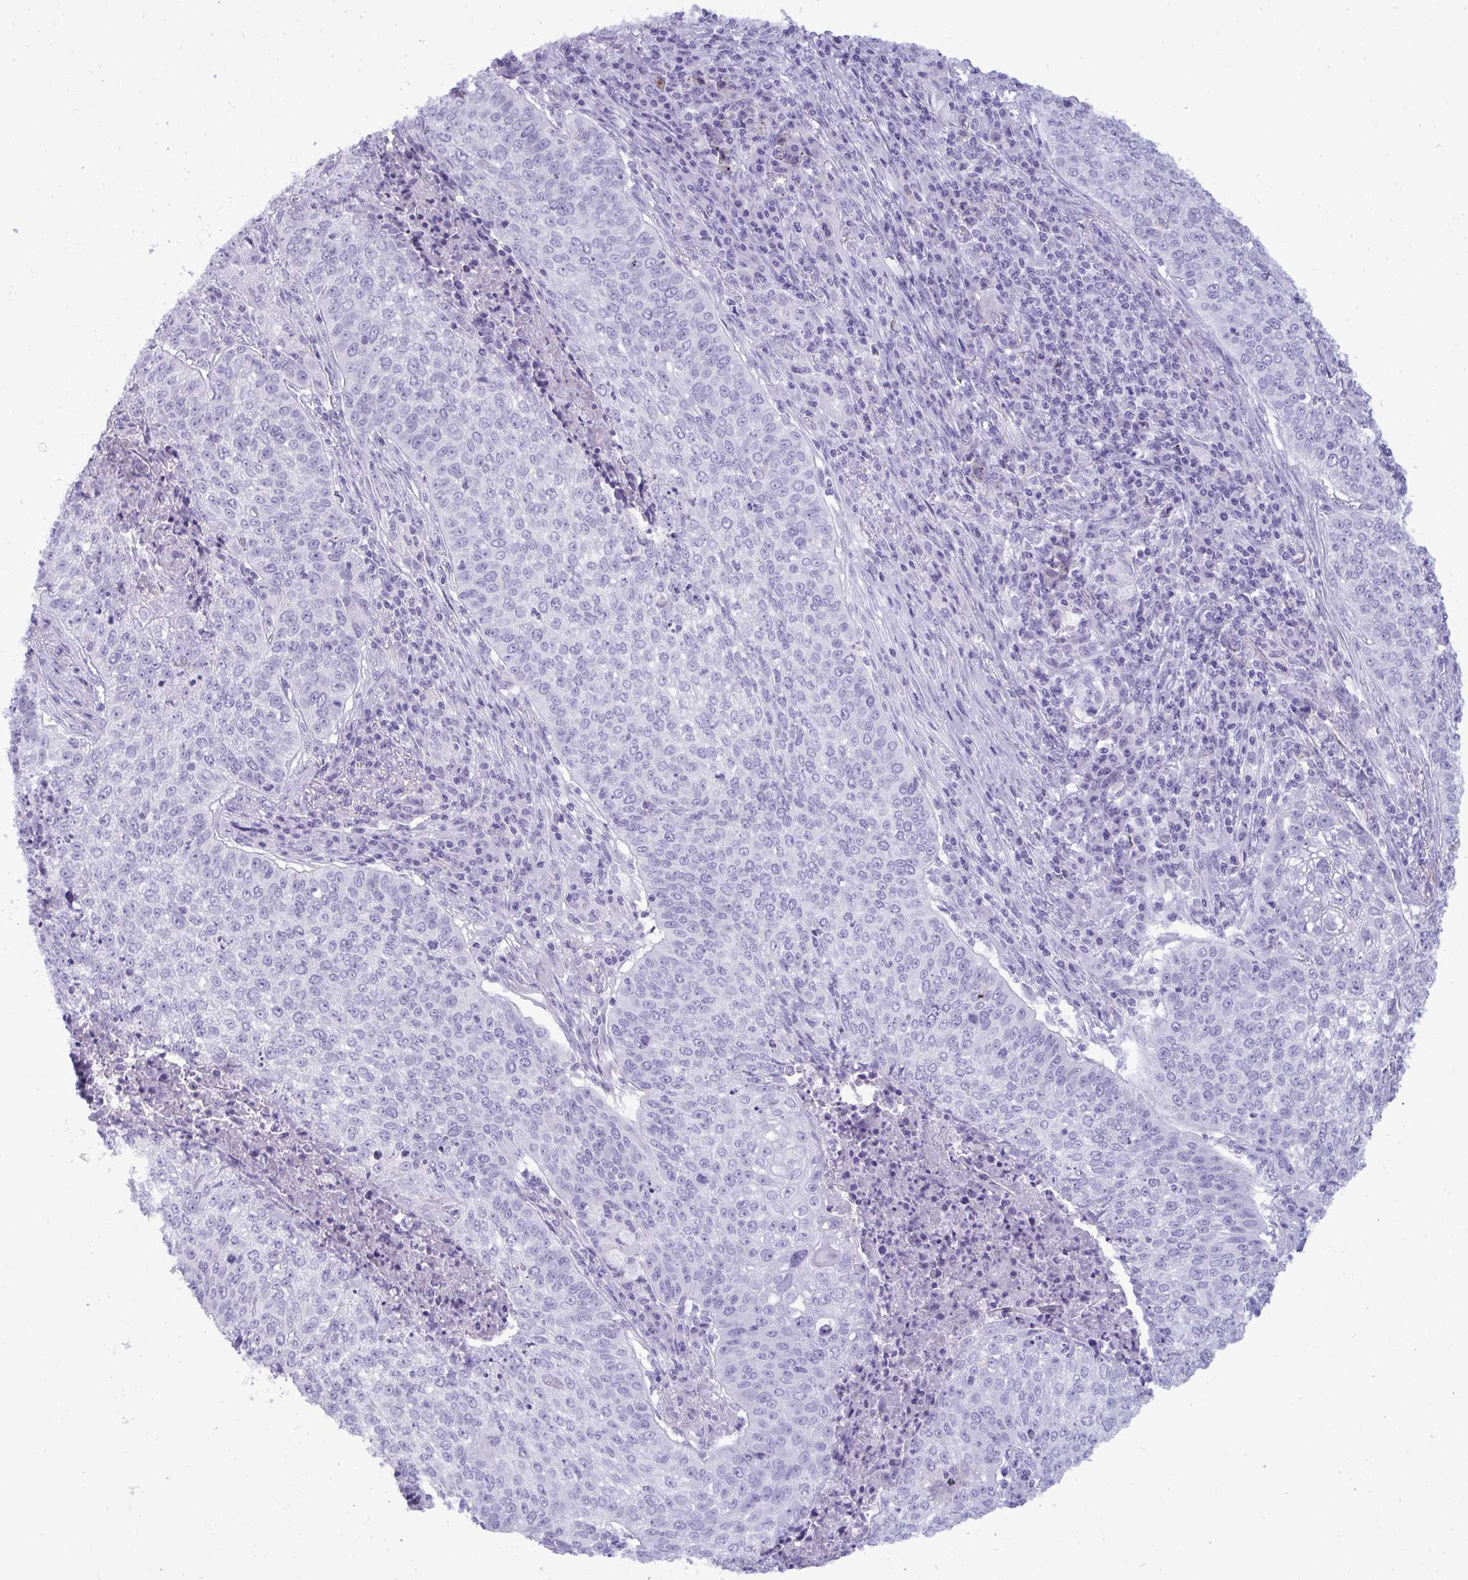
{"staining": {"intensity": "negative", "quantity": "none", "location": "none"}, "tissue": "lung cancer", "cell_type": "Tumor cells", "image_type": "cancer", "snomed": [{"axis": "morphology", "description": "Squamous cell carcinoma, NOS"}, {"axis": "topography", "description": "Lung"}], "caption": "High magnification brightfield microscopy of squamous cell carcinoma (lung) stained with DAB (3,3'-diaminobenzidine) (brown) and counterstained with hematoxylin (blue): tumor cells show no significant staining.", "gene": "ANKRD60", "patient": {"sex": "male", "age": 63}}